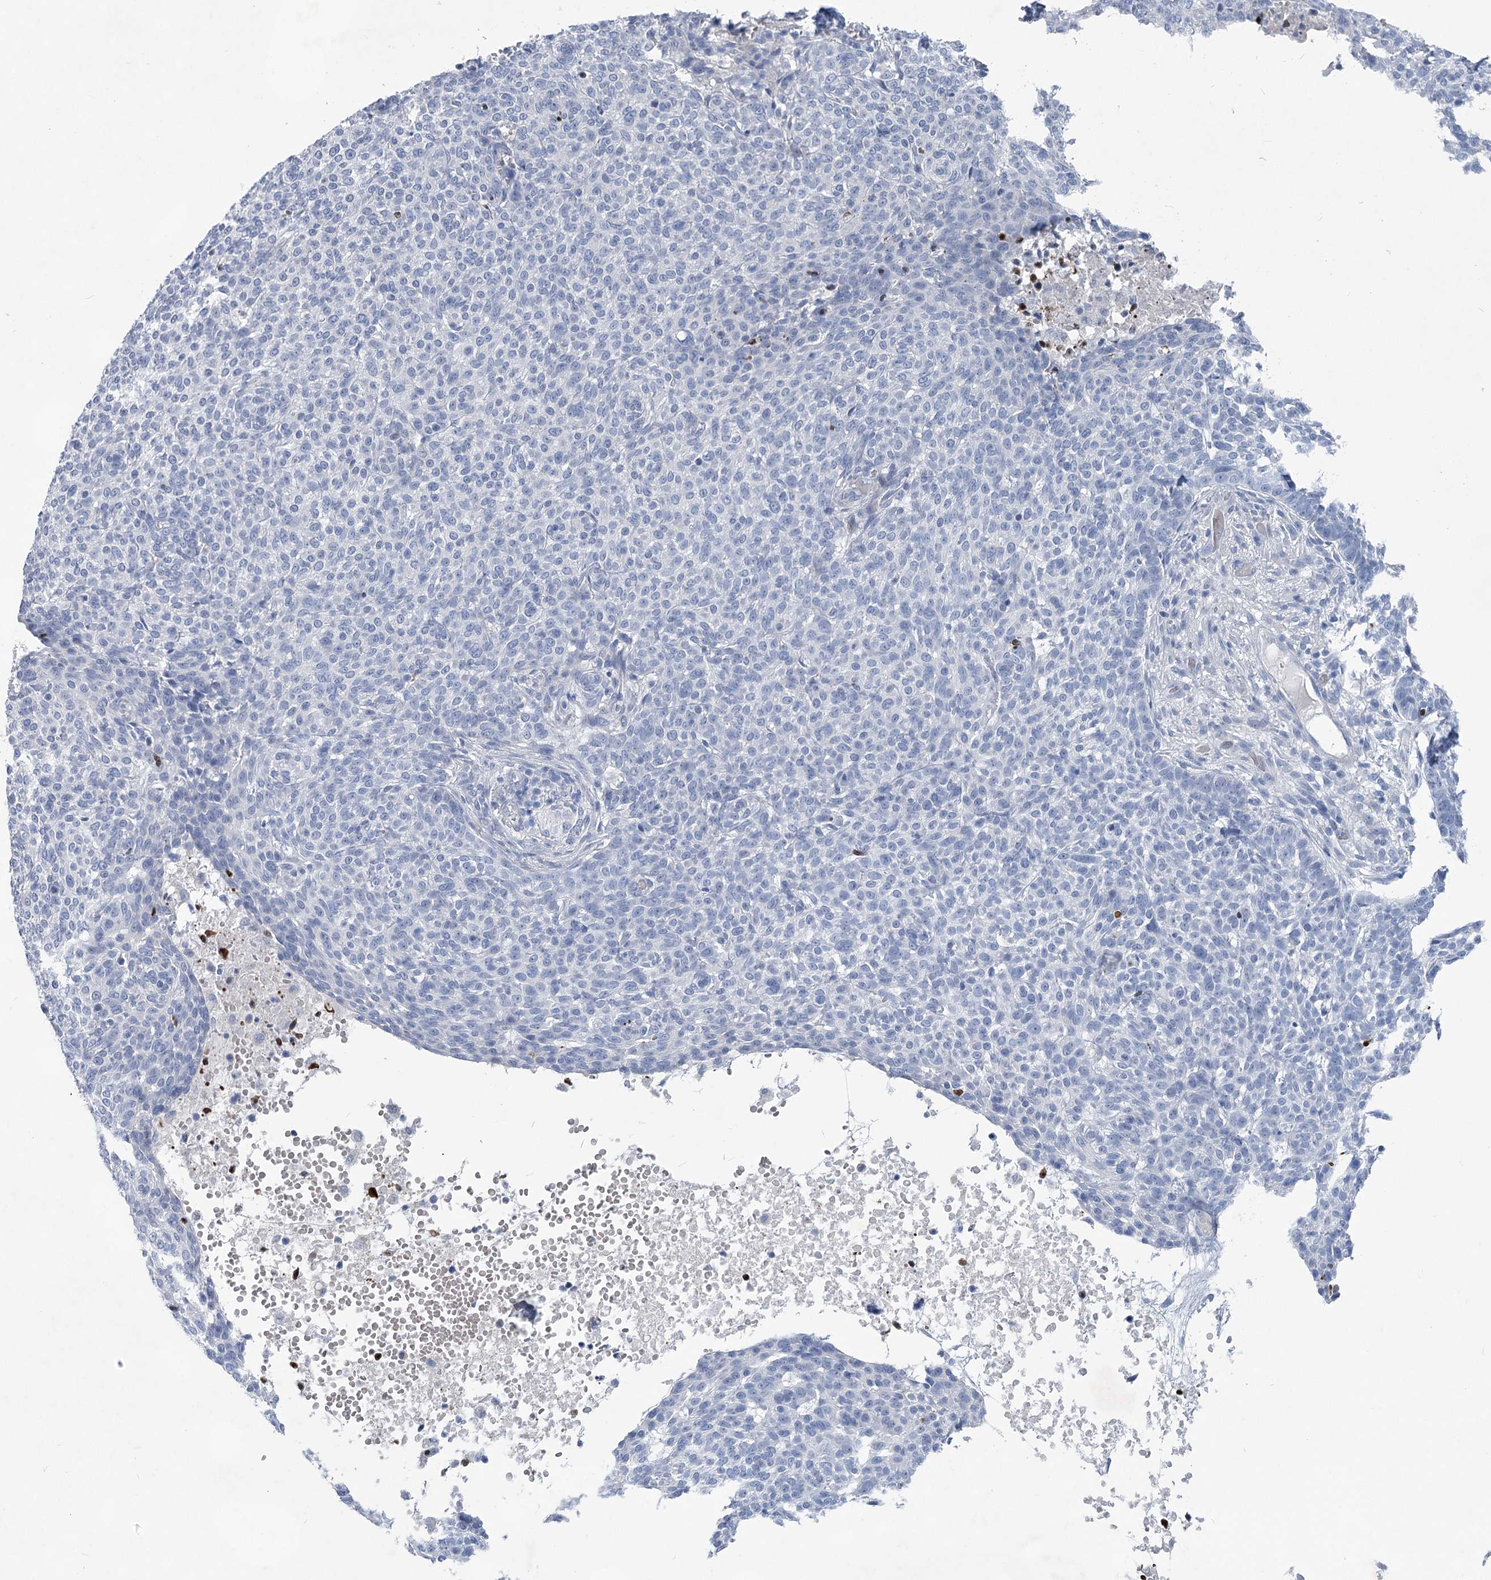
{"staining": {"intensity": "negative", "quantity": "none", "location": "none"}, "tissue": "skin cancer", "cell_type": "Tumor cells", "image_type": "cancer", "snomed": [{"axis": "morphology", "description": "Basal cell carcinoma"}, {"axis": "topography", "description": "Skin"}], "caption": "Immunohistochemical staining of skin cancer (basal cell carcinoma) displays no significant positivity in tumor cells.", "gene": "WDR74", "patient": {"sex": "male", "age": 85}}